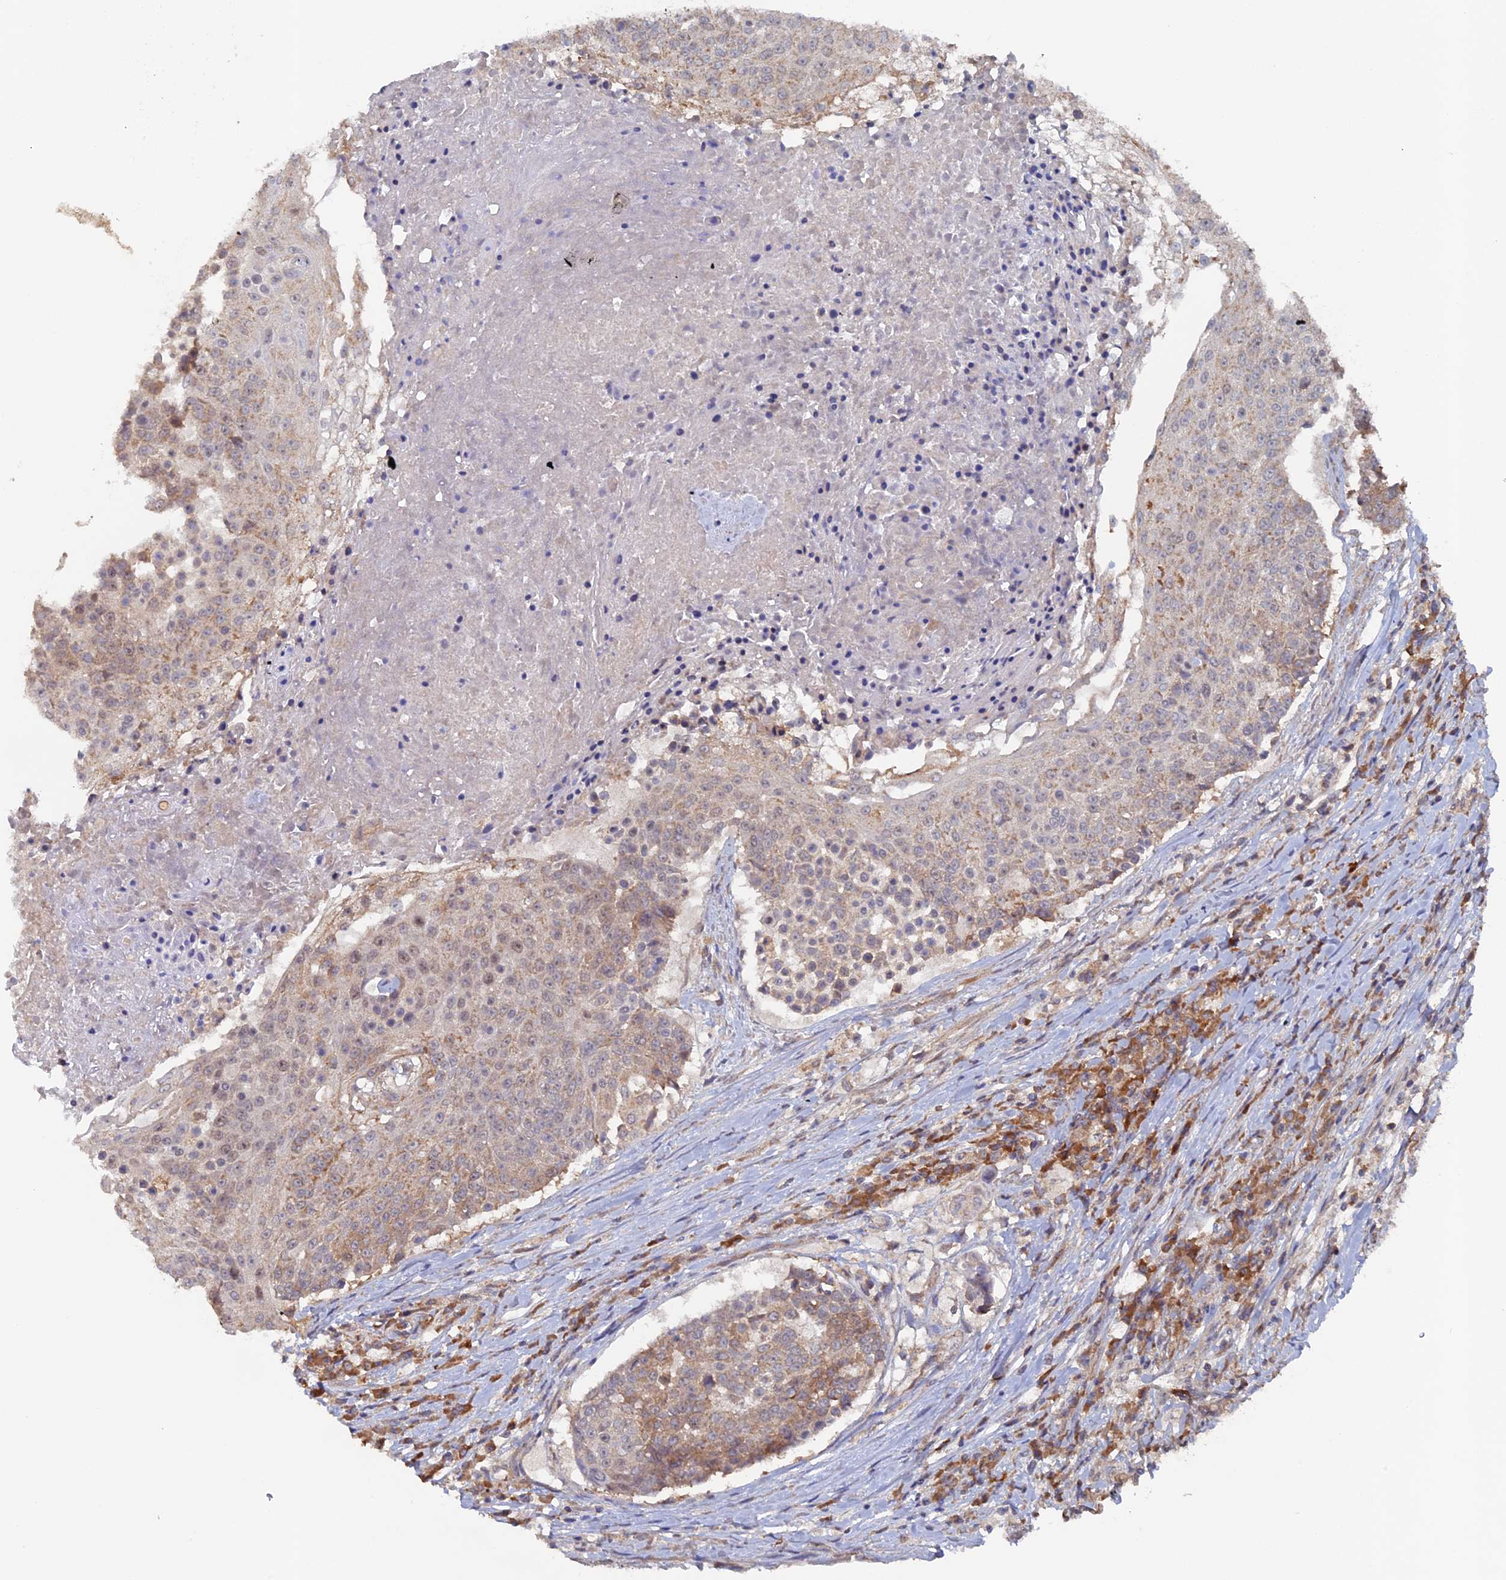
{"staining": {"intensity": "weak", "quantity": "<25%", "location": "cytoplasmic/membranous"}, "tissue": "urothelial cancer", "cell_type": "Tumor cells", "image_type": "cancer", "snomed": [{"axis": "morphology", "description": "Urothelial carcinoma, High grade"}, {"axis": "topography", "description": "Urinary bladder"}], "caption": "An image of human urothelial cancer is negative for staining in tumor cells.", "gene": "RAB15", "patient": {"sex": "female", "age": 63}}